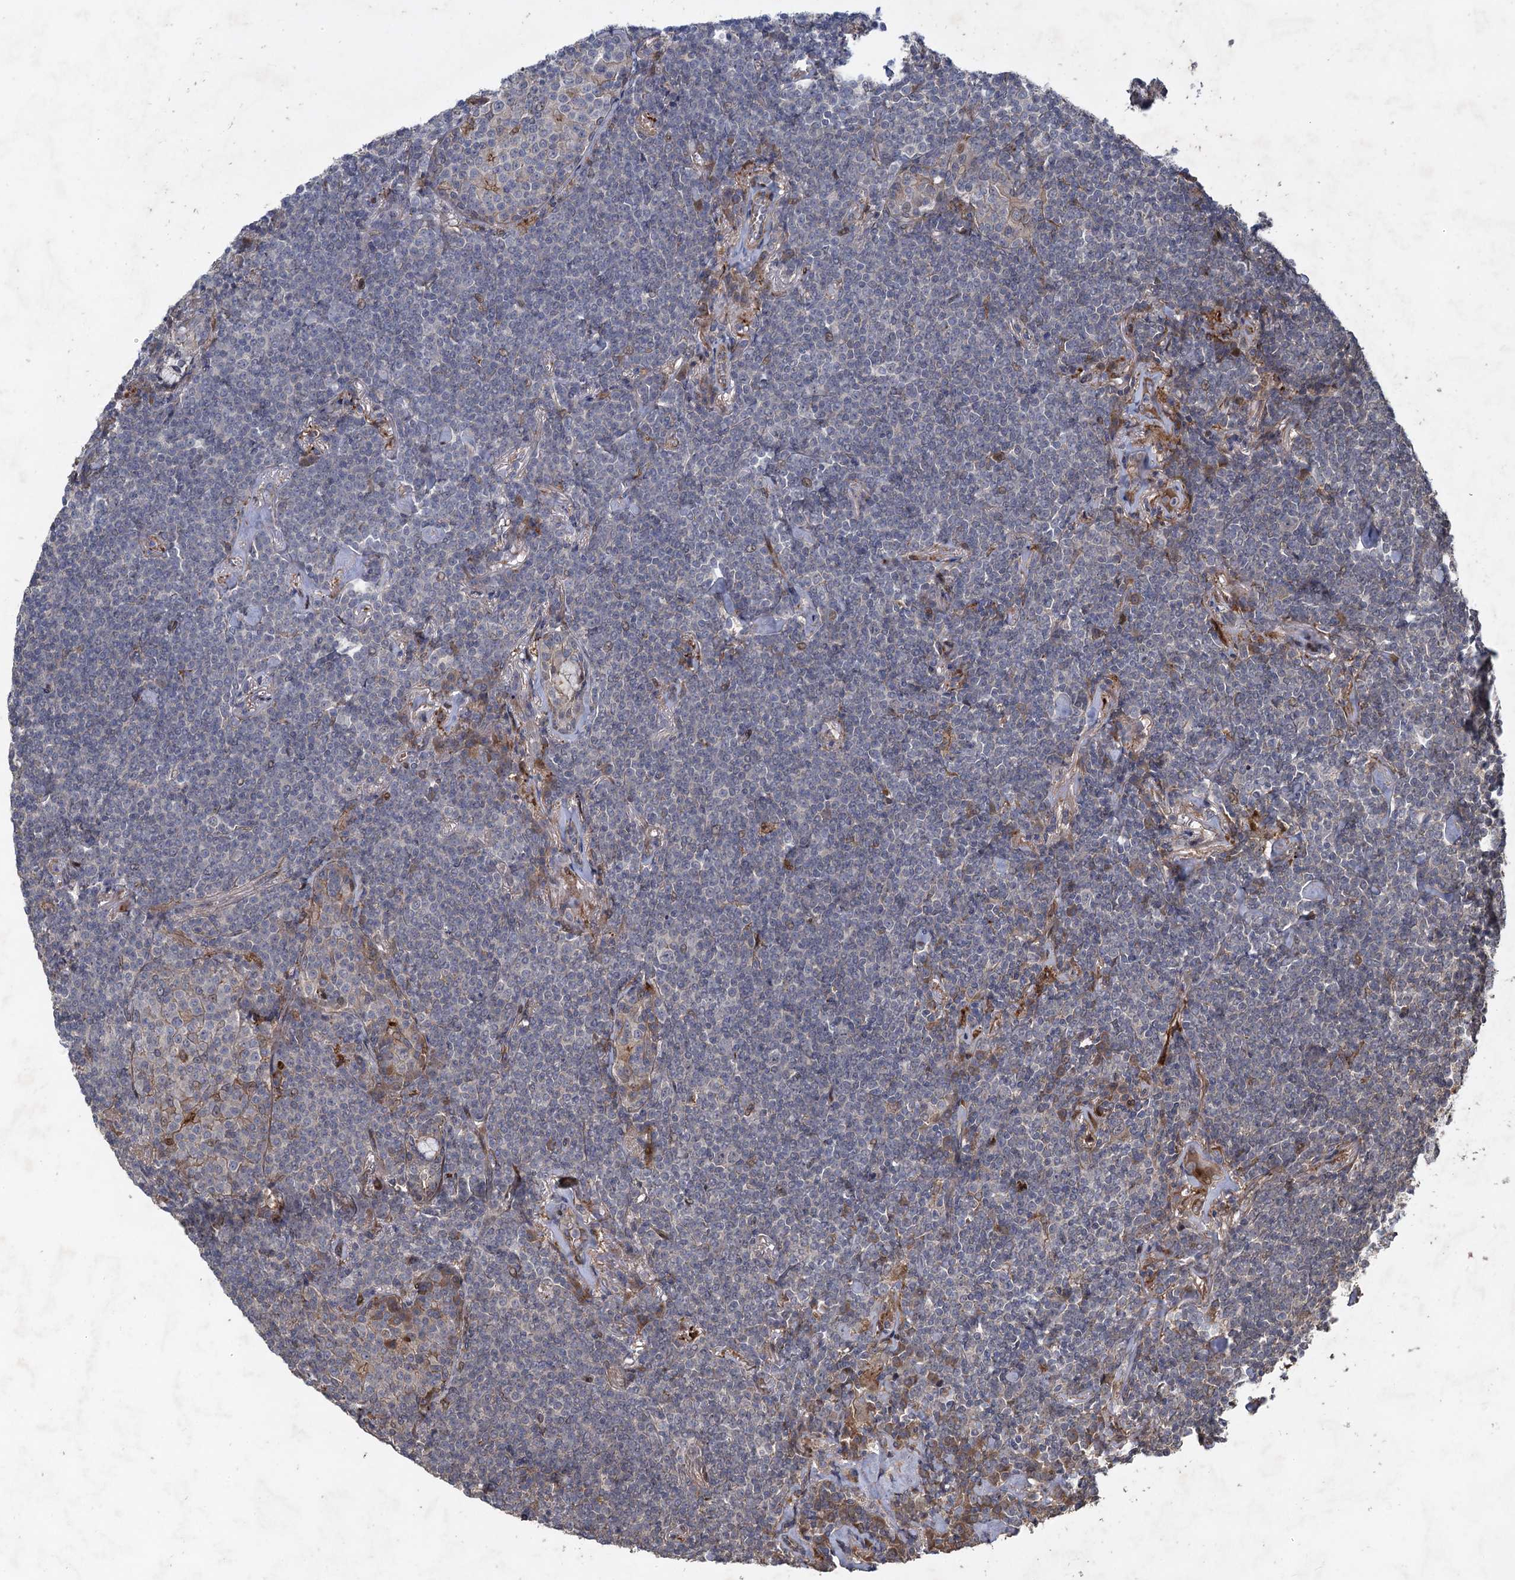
{"staining": {"intensity": "negative", "quantity": "none", "location": "none"}, "tissue": "lymphoma", "cell_type": "Tumor cells", "image_type": "cancer", "snomed": [{"axis": "morphology", "description": "Malignant lymphoma, non-Hodgkin's type, Low grade"}, {"axis": "topography", "description": "Lung"}], "caption": "Tumor cells show no significant protein expression in malignant lymphoma, non-Hodgkin's type (low-grade).", "gene": "NUDT22", "patient": {"sex": "female", "age": 71}}